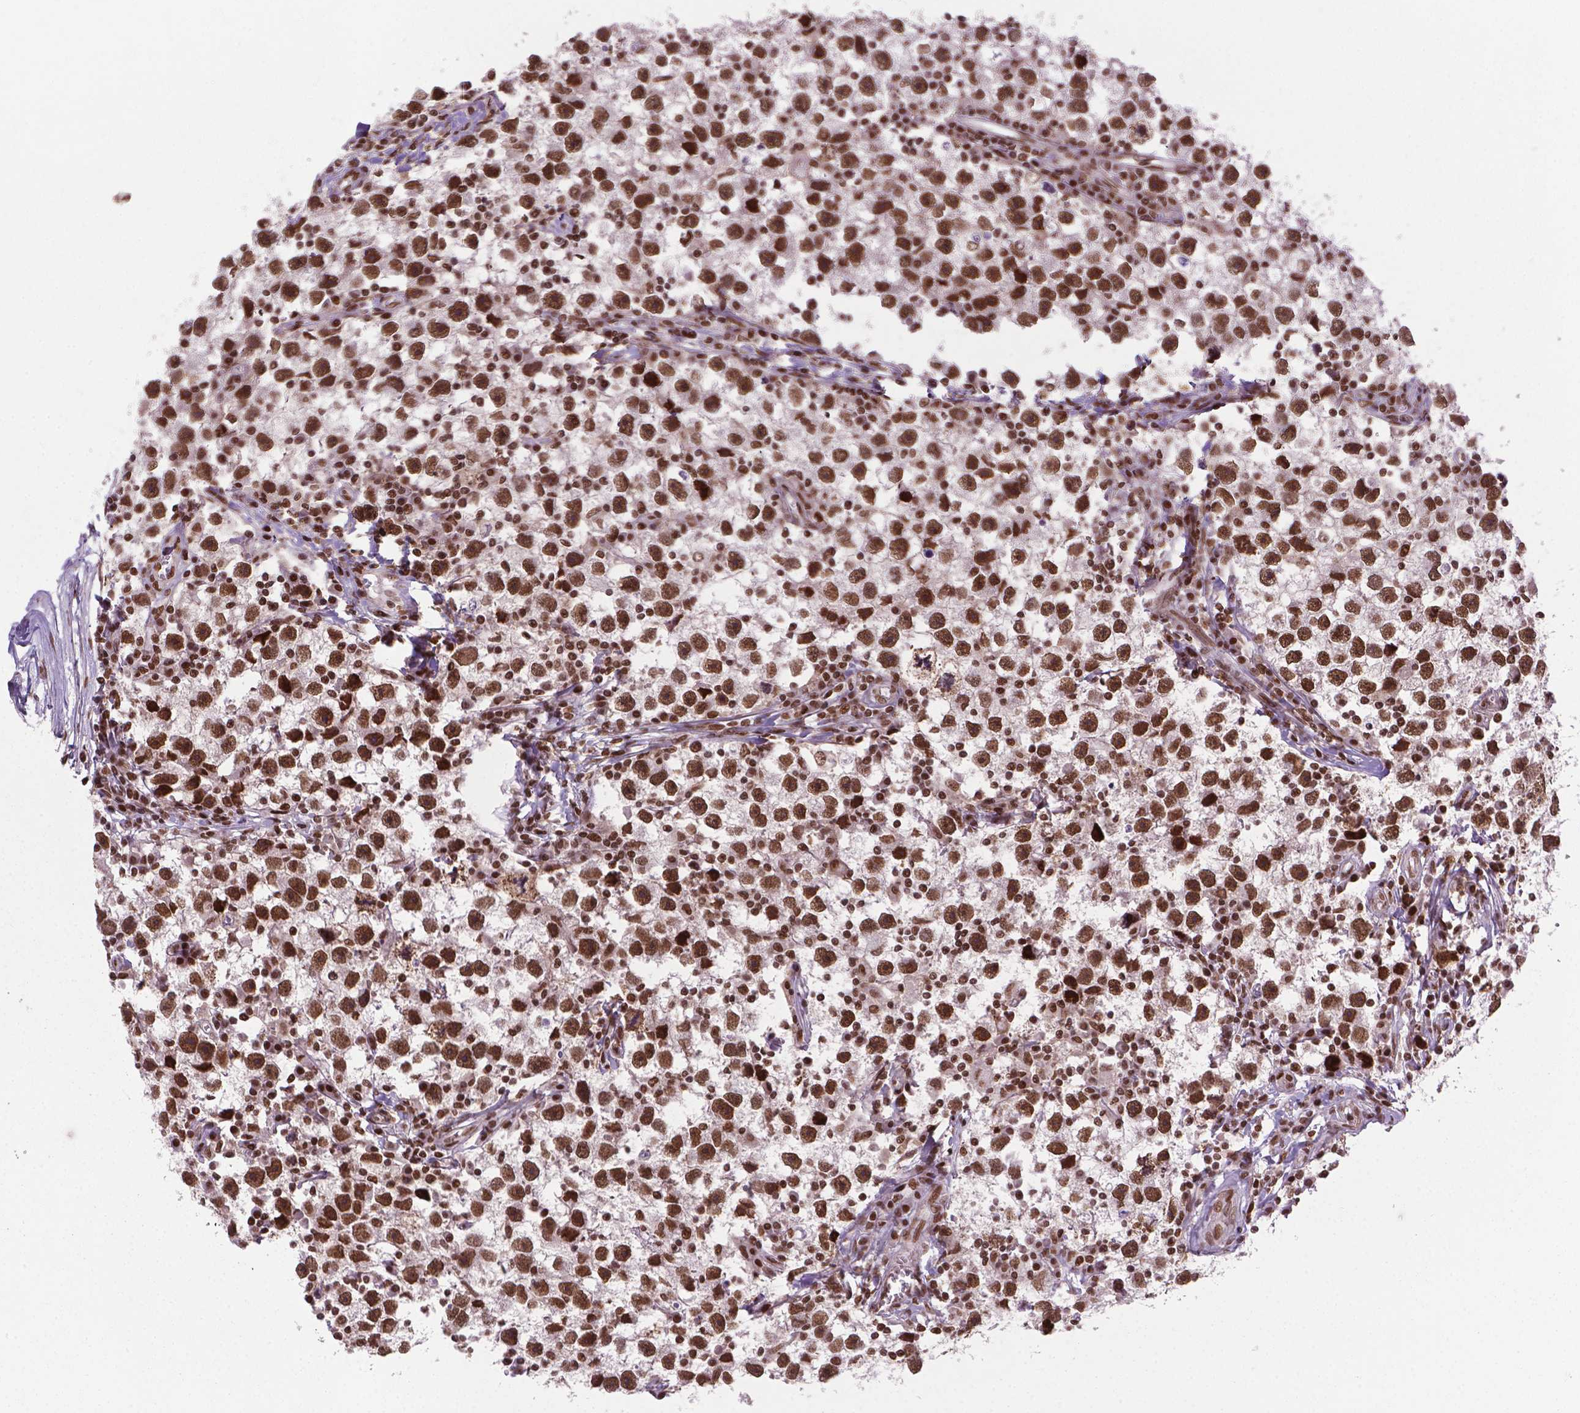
{"staining": {"intensity": "strong", "quantity": ">75%", "location": "nuclear"}, "tissue": "testis cancer", "cell_type": "Tumor cells", "image_type": "cancer", "snomed": [{"axis": "morphology", "description": "Seminoma, NOS"}, {"axis": "topography", "description": "Testis"}], "caption": "Protein expression analysis of human testis seminoma reveals strong nuclear staining in approximately >75% of tumor cells. (IHC, brightfield microscopy, high magnification).", "gene": "SIRT6", "patient": {"sex": "male", "age": 30}}